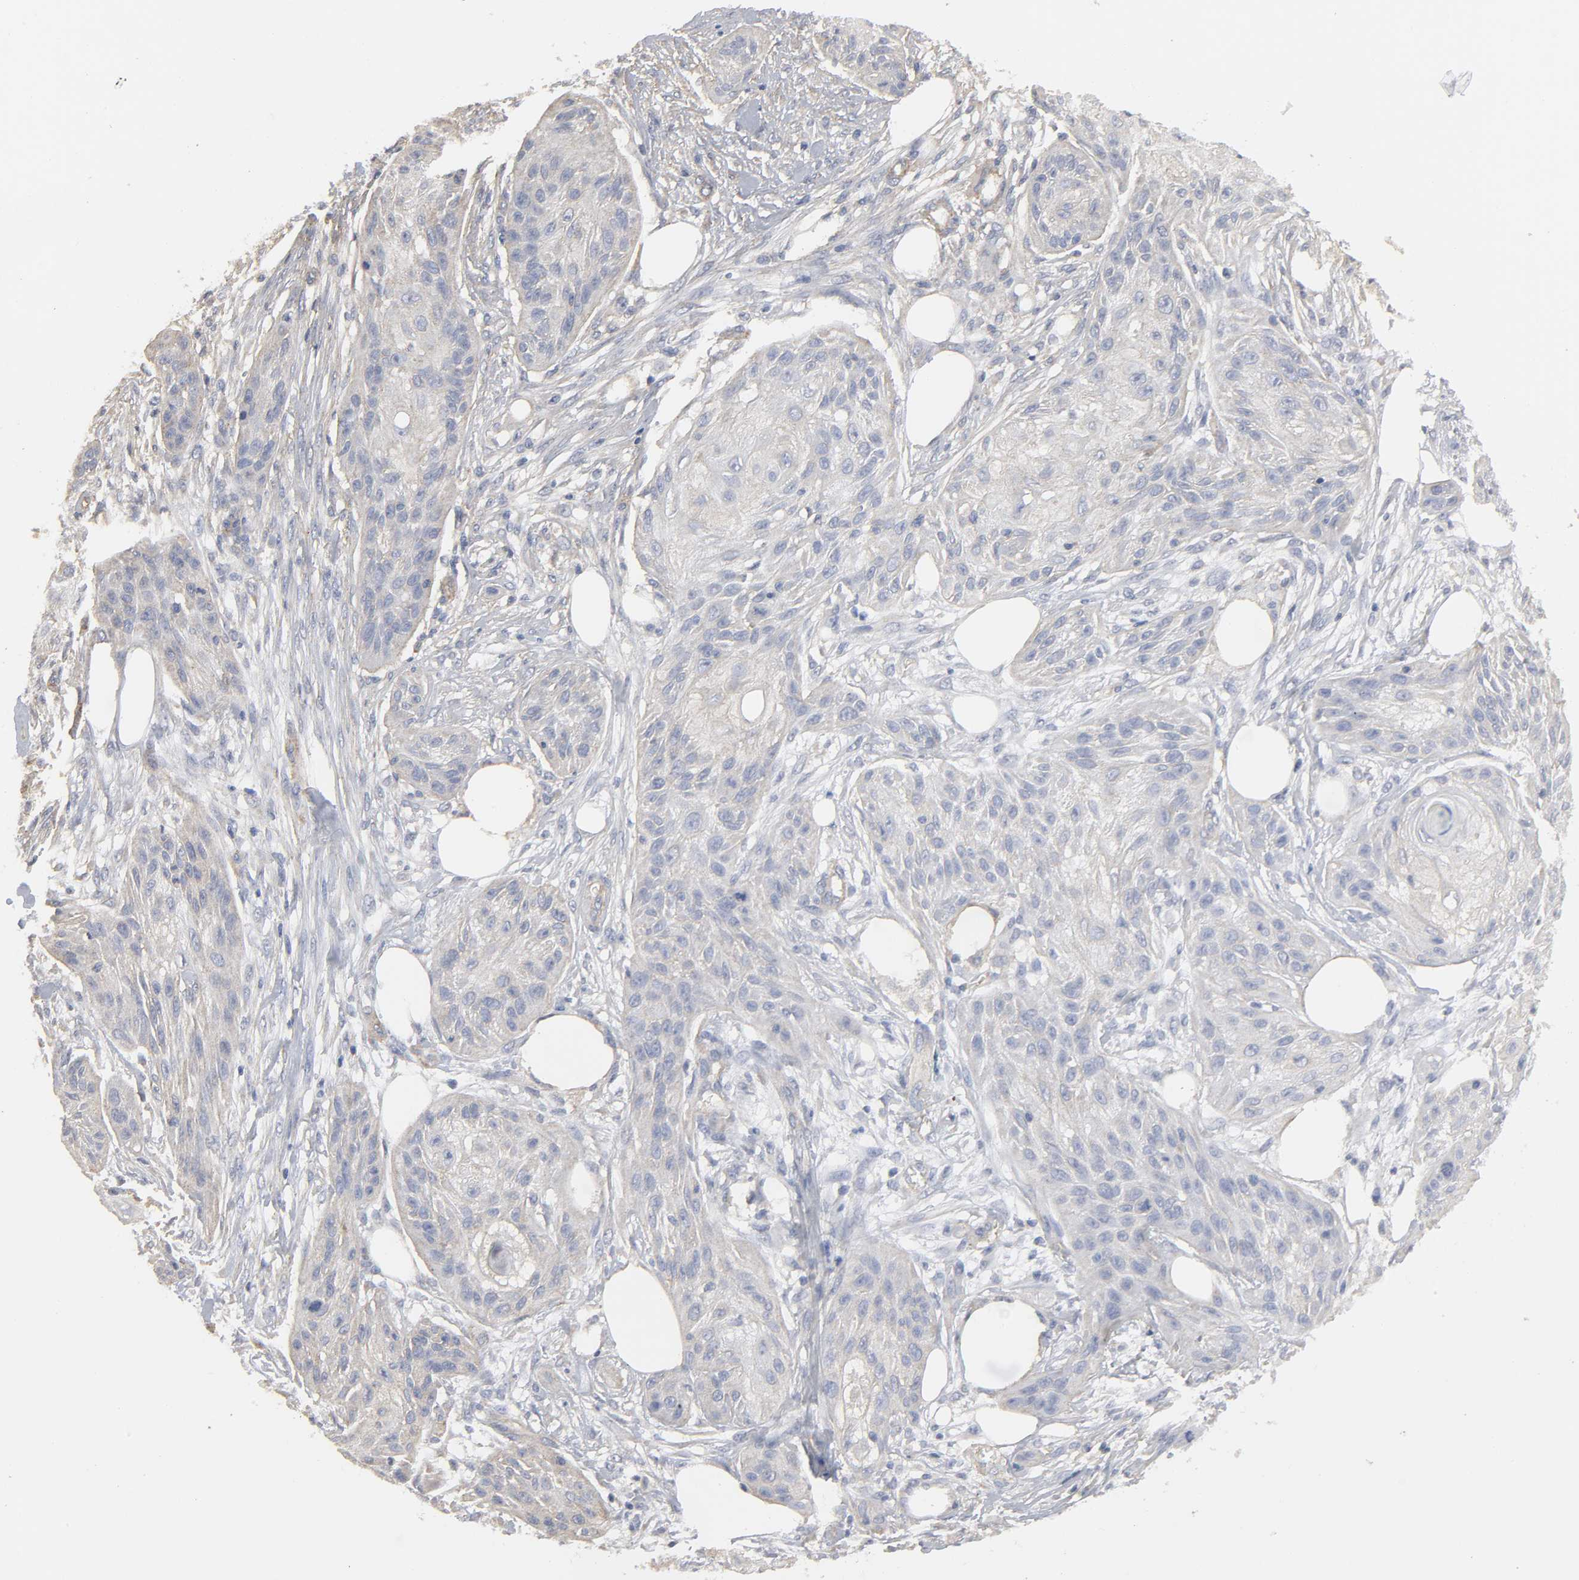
{"staining": {"intensity": "weak", "quantity": "25%-75%", "location": "cytoplasmic/membranous"}, "tissue": "skin cancer", "cell_type": "Tumor cells", "image_type": "cancer", "snomed": [{"axis": "morphology", "description": "Squamous cell carcinoma, NOS"}, {"axis": "topography", "description": "Skin"}], "caption": "IHC micrograph of squamous cell carcinoma (skin) stained for a protein (brown), which exhibits low levels of weak cytoplasmic/membranous staining in approximately 25%-75% of tumor cells.", "gene": "SH3GLB1", "patient": {"sex": "female", "age": 88}}